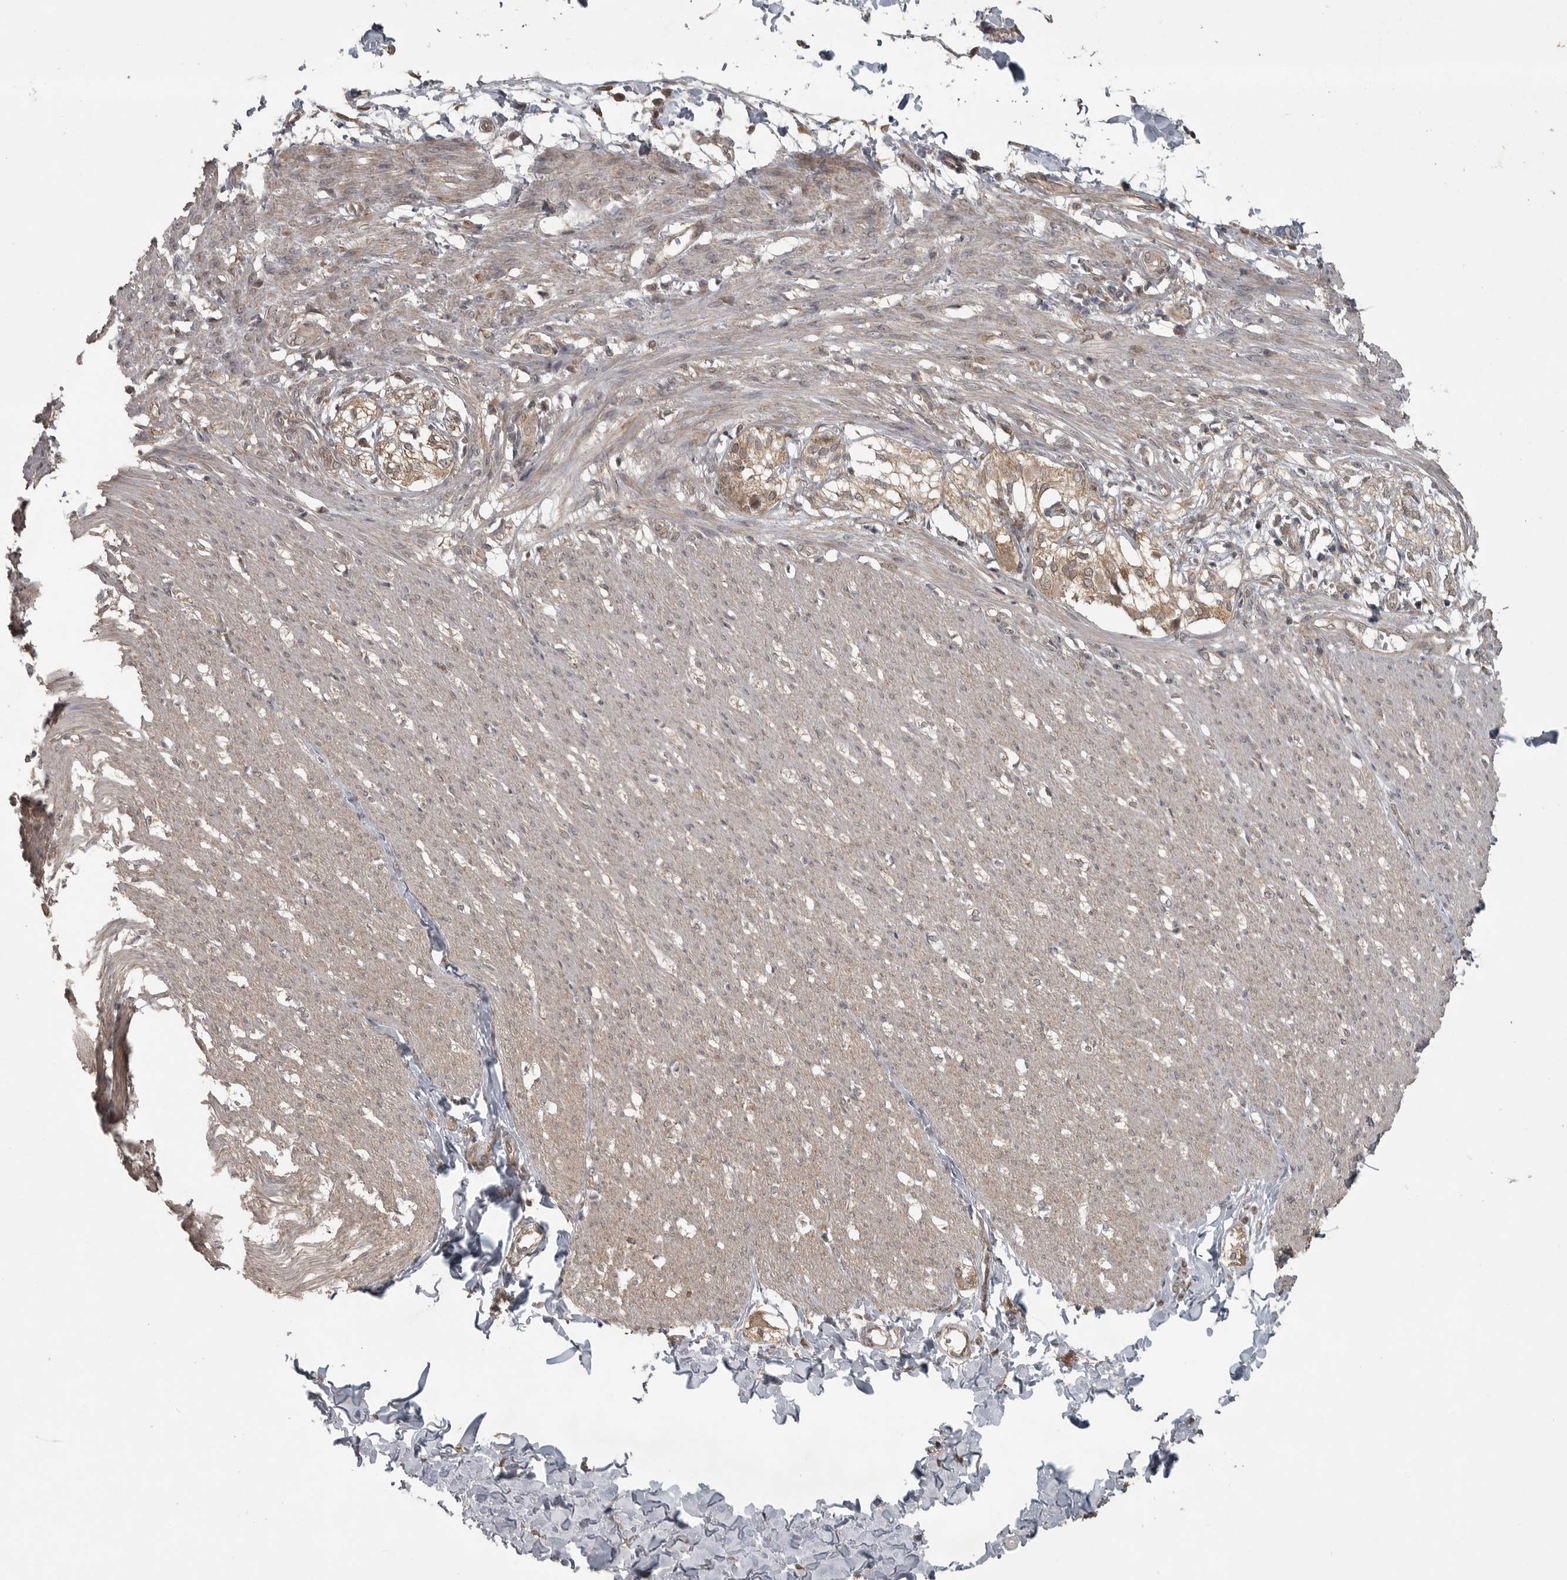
{"staining": {"intensity": "moderate", "quantity": "25%-75%", "location": "cytoplasmic/membranous"}, "tissue": "smooth muscle", "cell_type": "Smooth muscle cells", "image_type": "normal", "snomed": [{"axis": "morphology", "description": "Normal tissue, NOS"}, {"axis": "morphology", "description": "Adenocarcinoma, NOS"}, {"axis": "topography", "description": "Smooth muscle"}, {"axis": "topography", "description": "Colon"}], "caption": "IHC histopathology image of benign smooth muscle: human smooth muscle stained using IHC demonstrates medium levels of moderate protein expression localized specifically in the cytoplasmic/membranous of smooth muscle cells, appearing as a cytoplasmic/membranous brown color.", "gene": "LLGL1", "patient": {"sex": "male", "age": 14}}